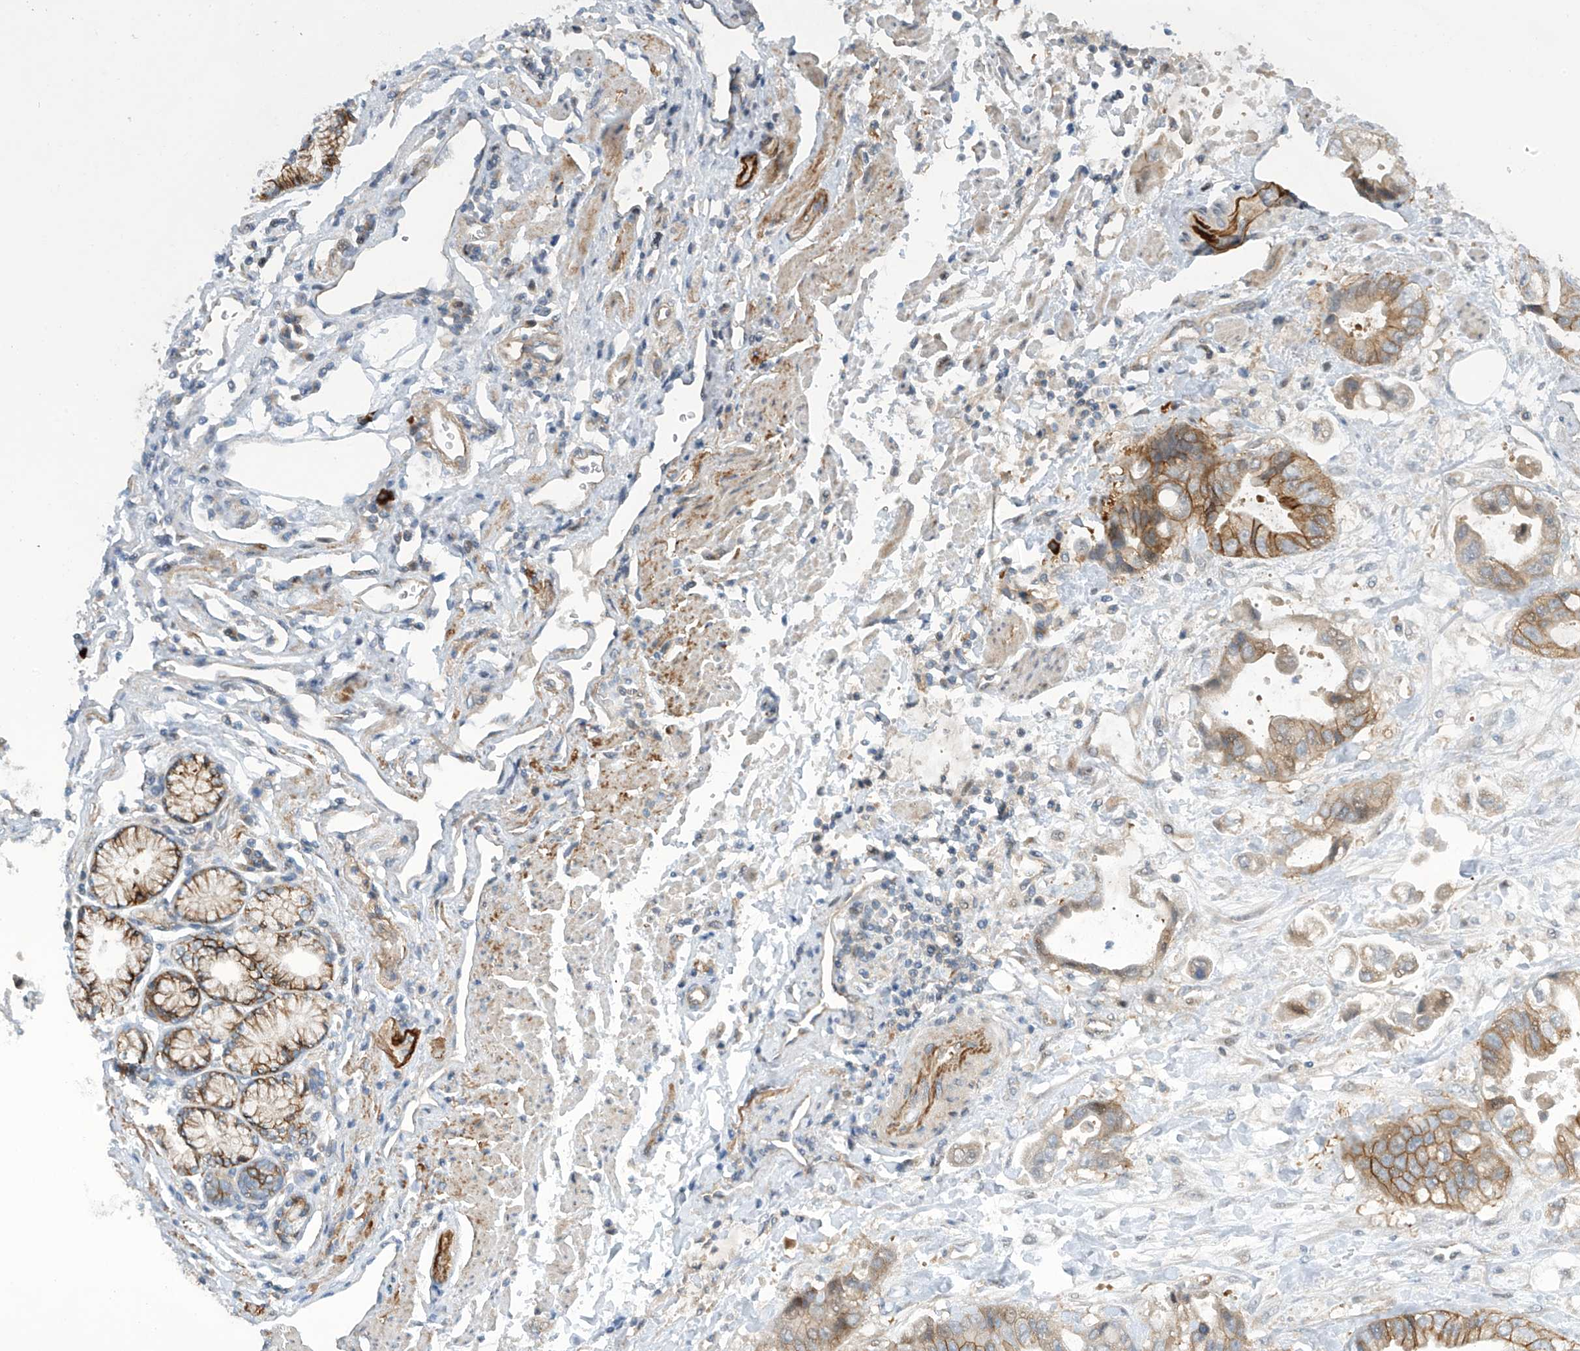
{"staining": {"intensity": "moderate", "quantity": "25%-75%", "location": "cytoplasmic/membranous"}, "tissue": "stomach cancer", "cell_type": "Tumor cells", "image_type": "cancer", "snomed": [{"axis": "morphology", "description": "Adenocarcinoma, NOS"}, {"axis": "topography", "description": "Stomach"}], "caption": "The image reveals staining of stomach adenocarcinoma, revealing moderate cytoplasmic/membranous protein staining (brown color) within tumor cells. Nuclei are stained in blue.", "gene": "FSD1L", "patient": {"sex": "male", "age": 62}}